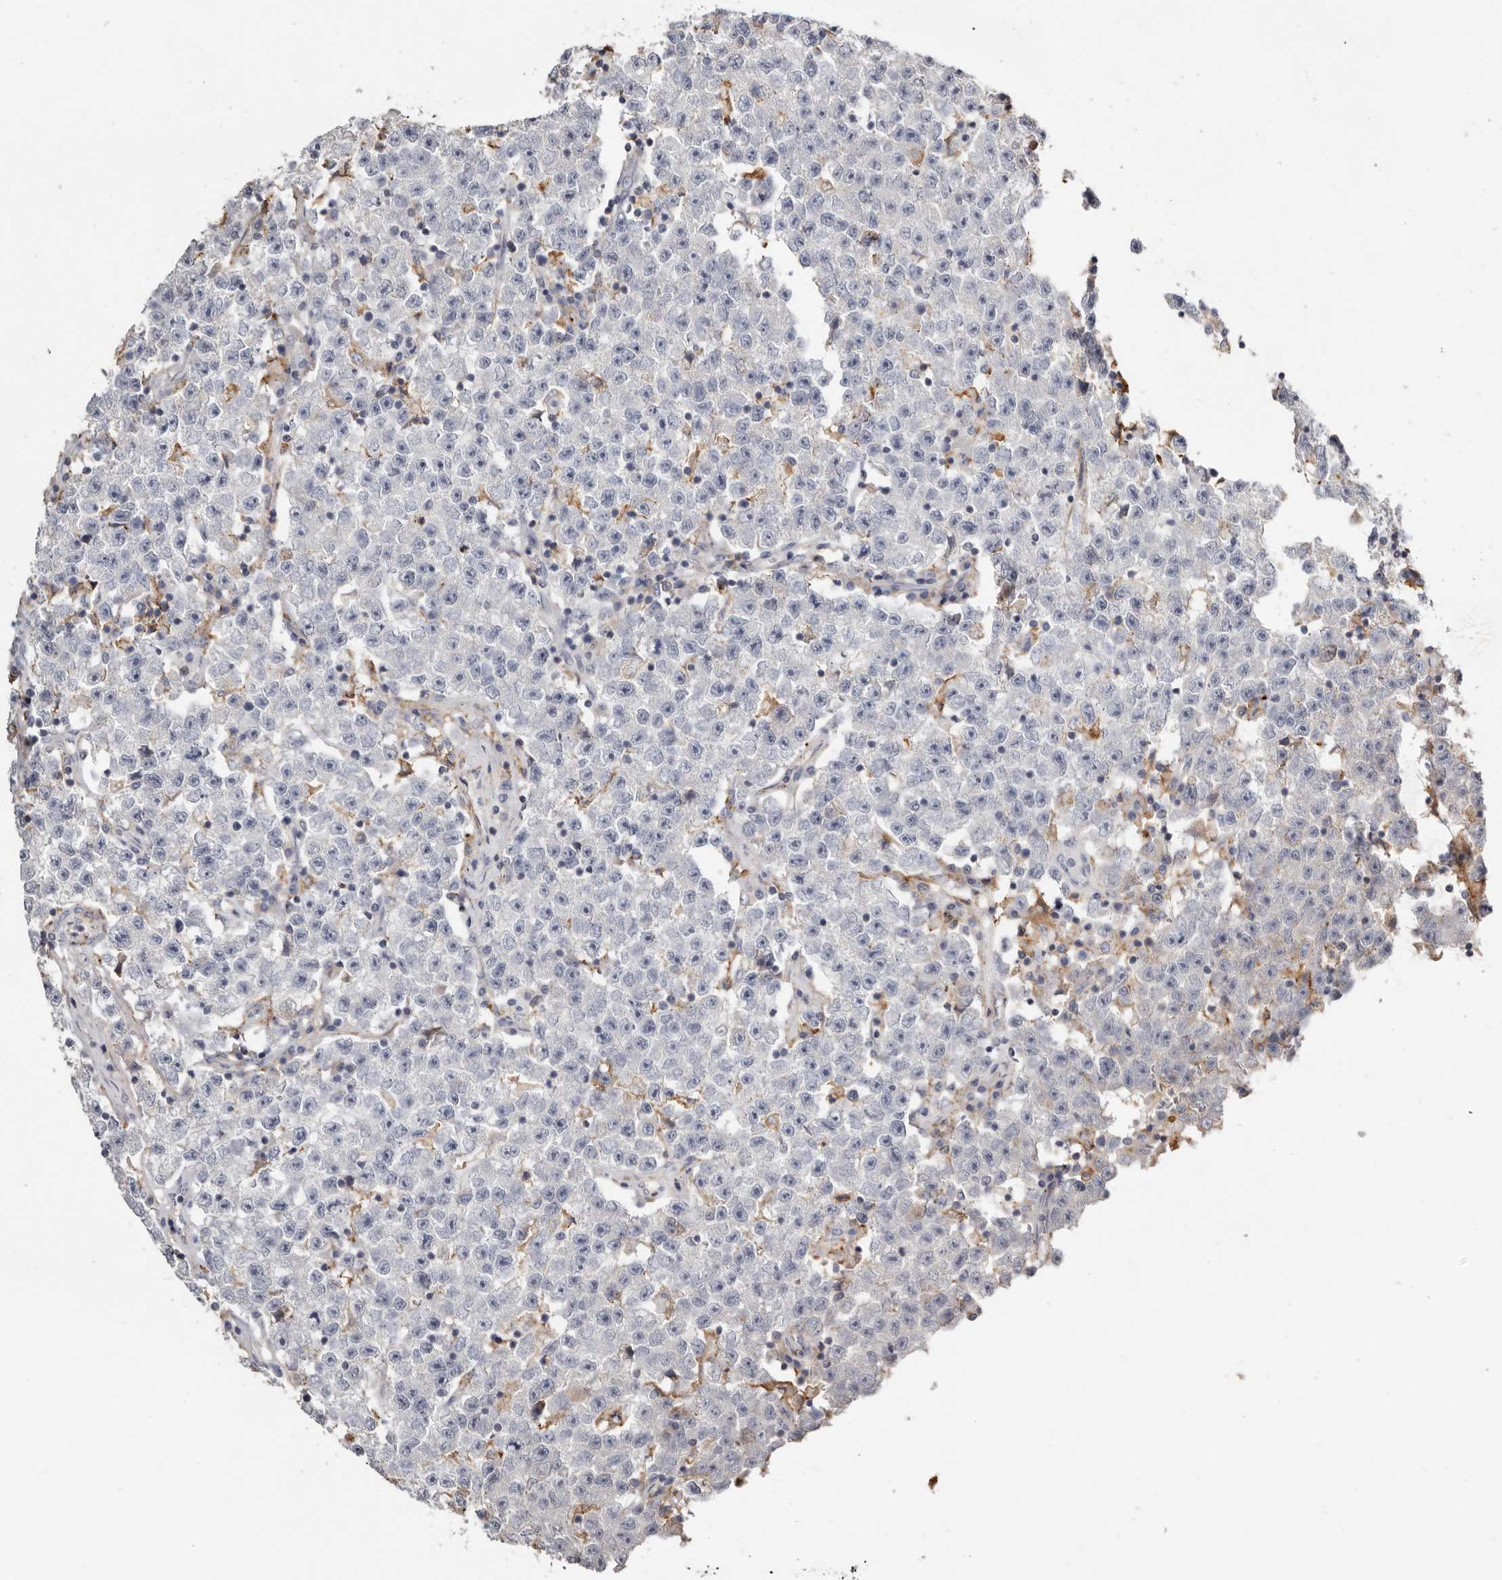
{"staining": {"intensity": "negative", "quantity": "none", "location": "none"}, "tissue": "testis cancer", "cell_type": "Tumor cells", "image_type": "cancer", "snomed": [{"axis": "morphology", "description": "Seminoma, NOS"}, {"axis": "topography", "description": "Testis"}], "caption": "Immunohistochemistry micrograph of human seminoma (testis) stained for a protein (brown), which exhibits no staining in tumor cells.", "gene": "KIF26B", "patient": {"sex": "male", "age": 22}}